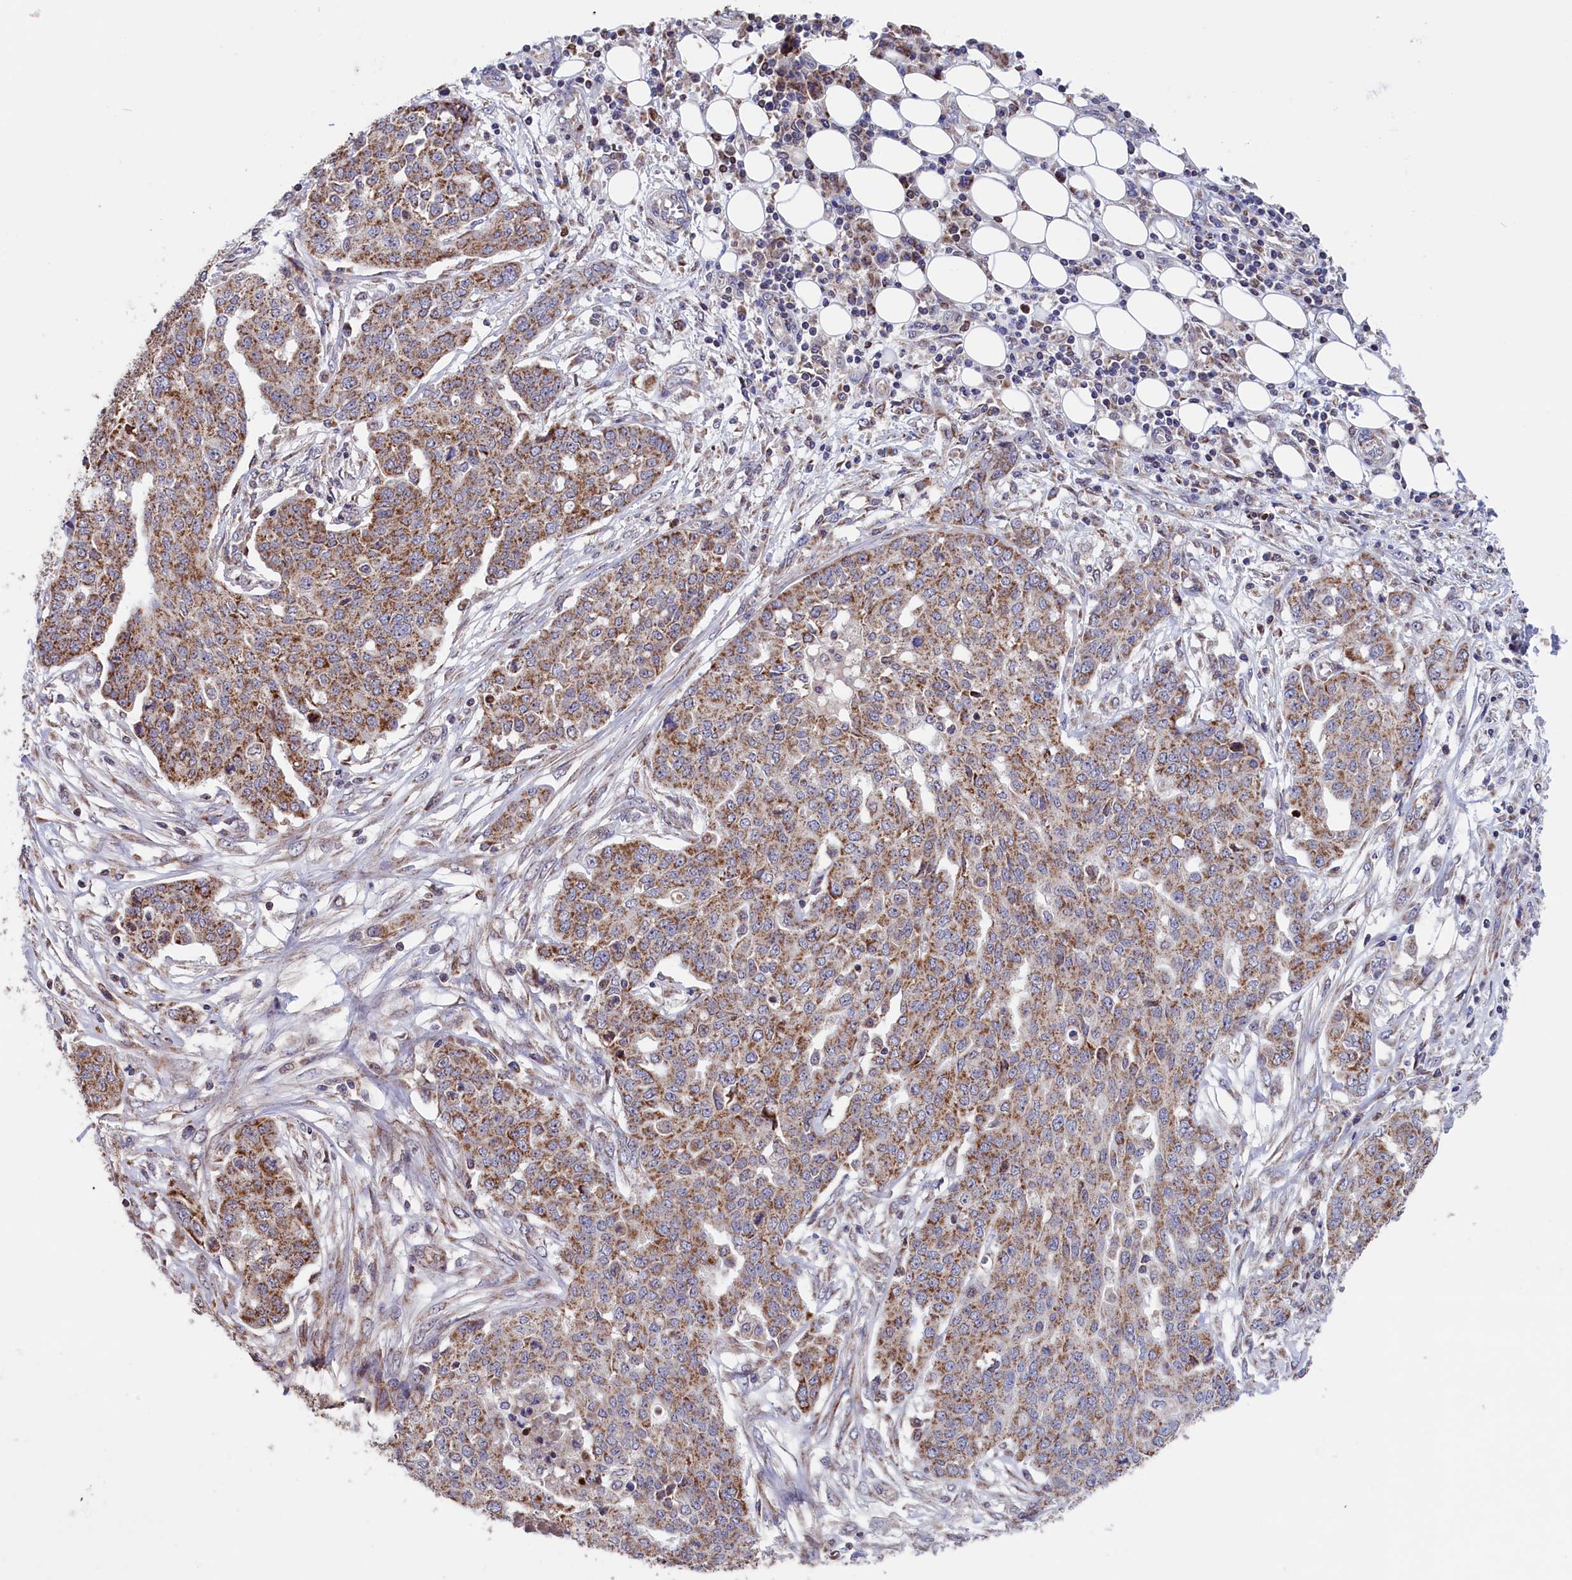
{"staining": {"intensity": "moderate", "quantity": ">75%", "location": "cytoplasmic/membranous"}, "tissue": "ovarian cancer", "cell_type": "Tumor cells", "image_type": "cancer", "snomed": [{"axis": "morphology", "description": "Cystadenocarcinoma, serous, NOS"}, {"axis": "topography", "description": "Soft tissue"}, {"axis": "topography", "description": "Ovary"}], "caption": "A high-resolution histopathology image shows IHC staining of ovarian cancer, which demonstrates moderate cytoplasmic/membranous positivity in approximately >75% of tumor cells.", "gene": "TIMM44", "patient": {"sex": "female", "age": 57}}